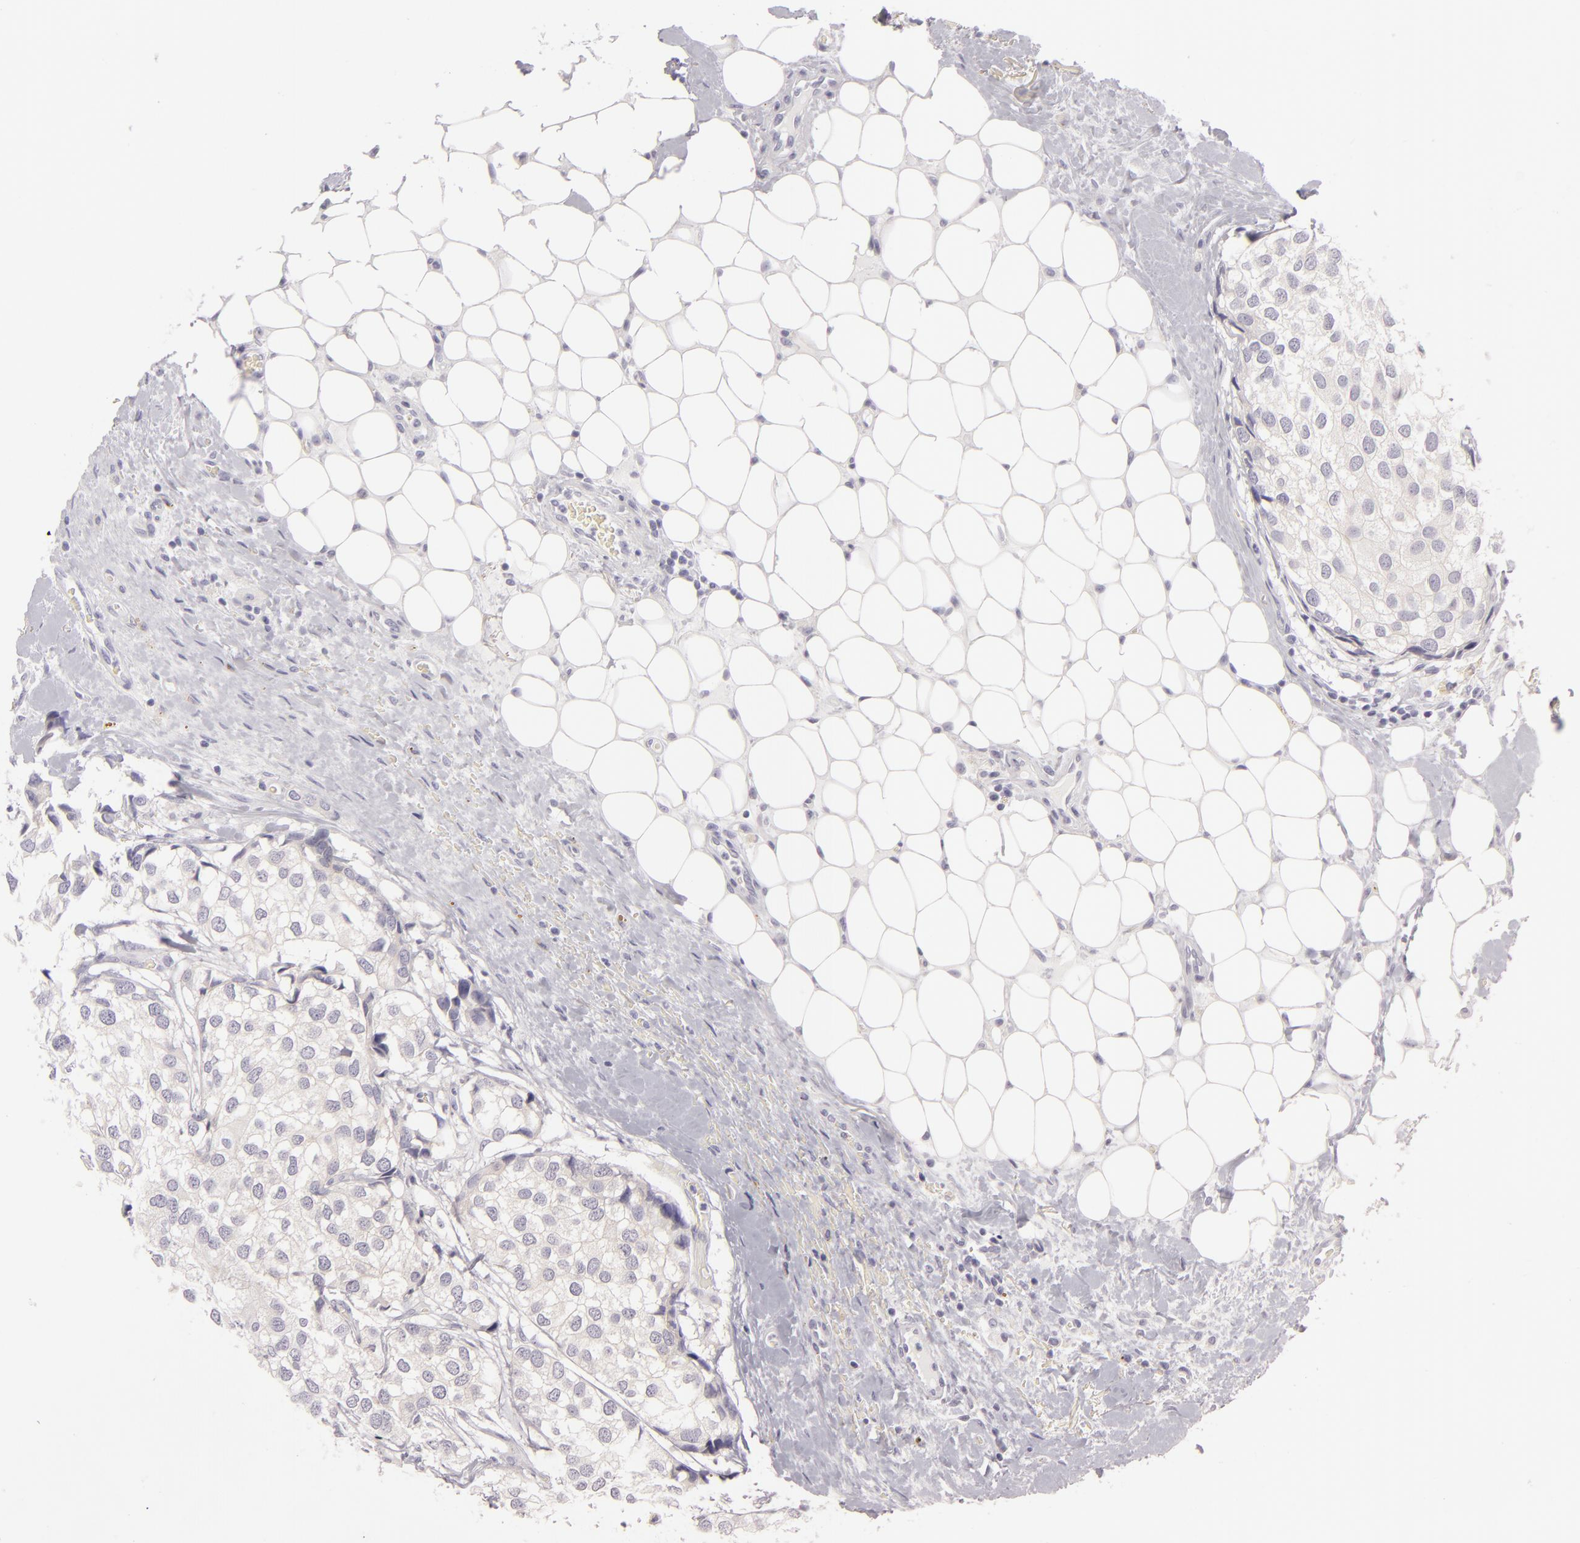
{"staining": {"intensity": "weak", "quantity": "25%-75%", "location": "cytoplasmic/membranous"}, "tissue": "breast cancer", "cell_type": "Tumor cells", "image_type": "cancer", "snomed": [{"axis": "morphology", "description": "Duct carcinoma"}, {"axis": "topography", "description": "Breast"}], "caption": "Breast cancer stained with a protein marker demonstrates weak staining in tumor cells.", "gene": "DLG4", "patient": {"sex": "female", "age": 68}}